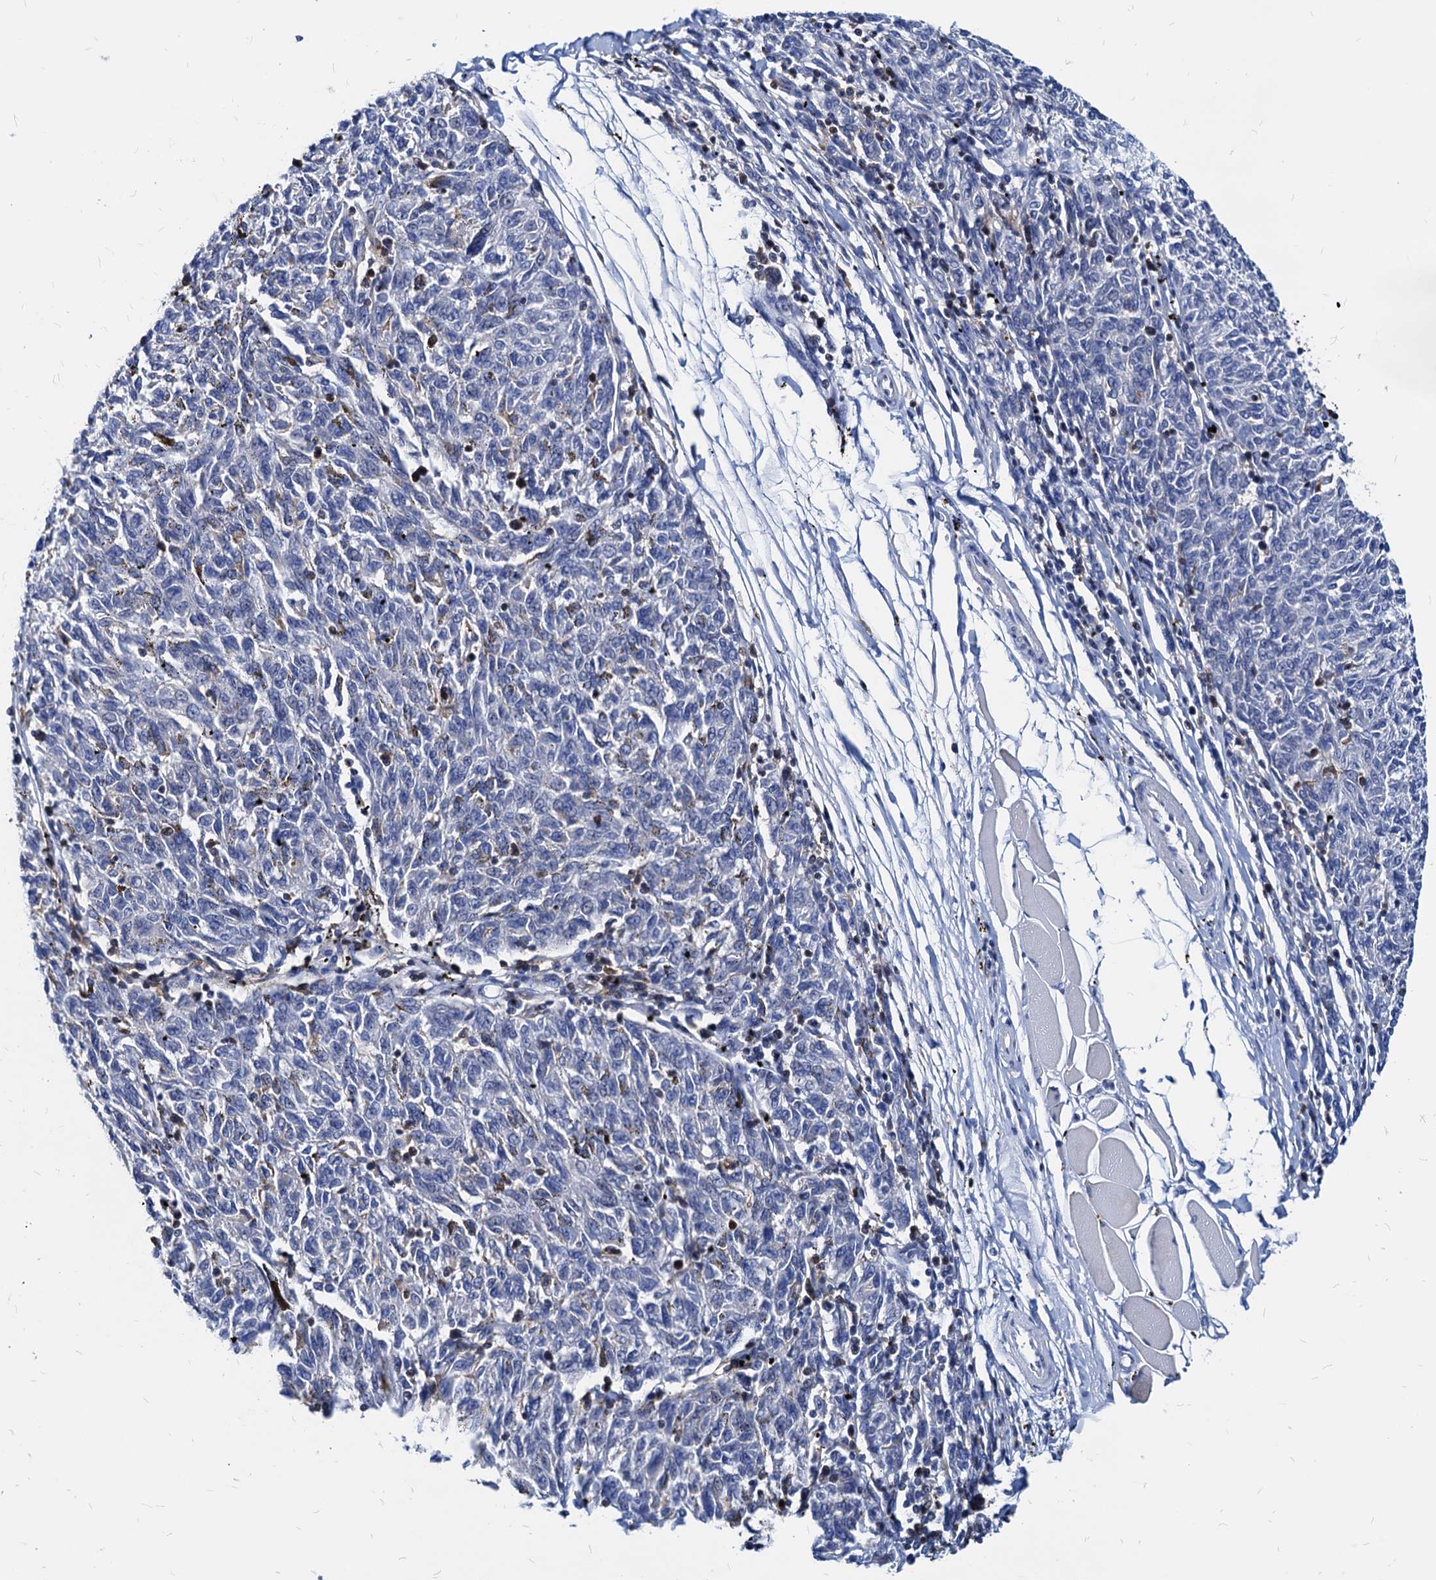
{"staining": {"intensity": "negative", "quantity": "none", "location": "none"}, "tissue": "melanoma", "cell_type": "Tumor cells", "image_type": "cancer", "snomed": [{"axis": "morphology", "description": "Malignant melanoma, NOS"}, {"axis": "topography", "description": "Skin"}], "caption": "This image is of malignant melanoma stained with immunohistochemistry to label a protein in brown with the nuclei are counter-stained blue. There is no positivity in tumor cells.", "gene": "LCP2", "patient": {"sex": "female", "age": 72}}